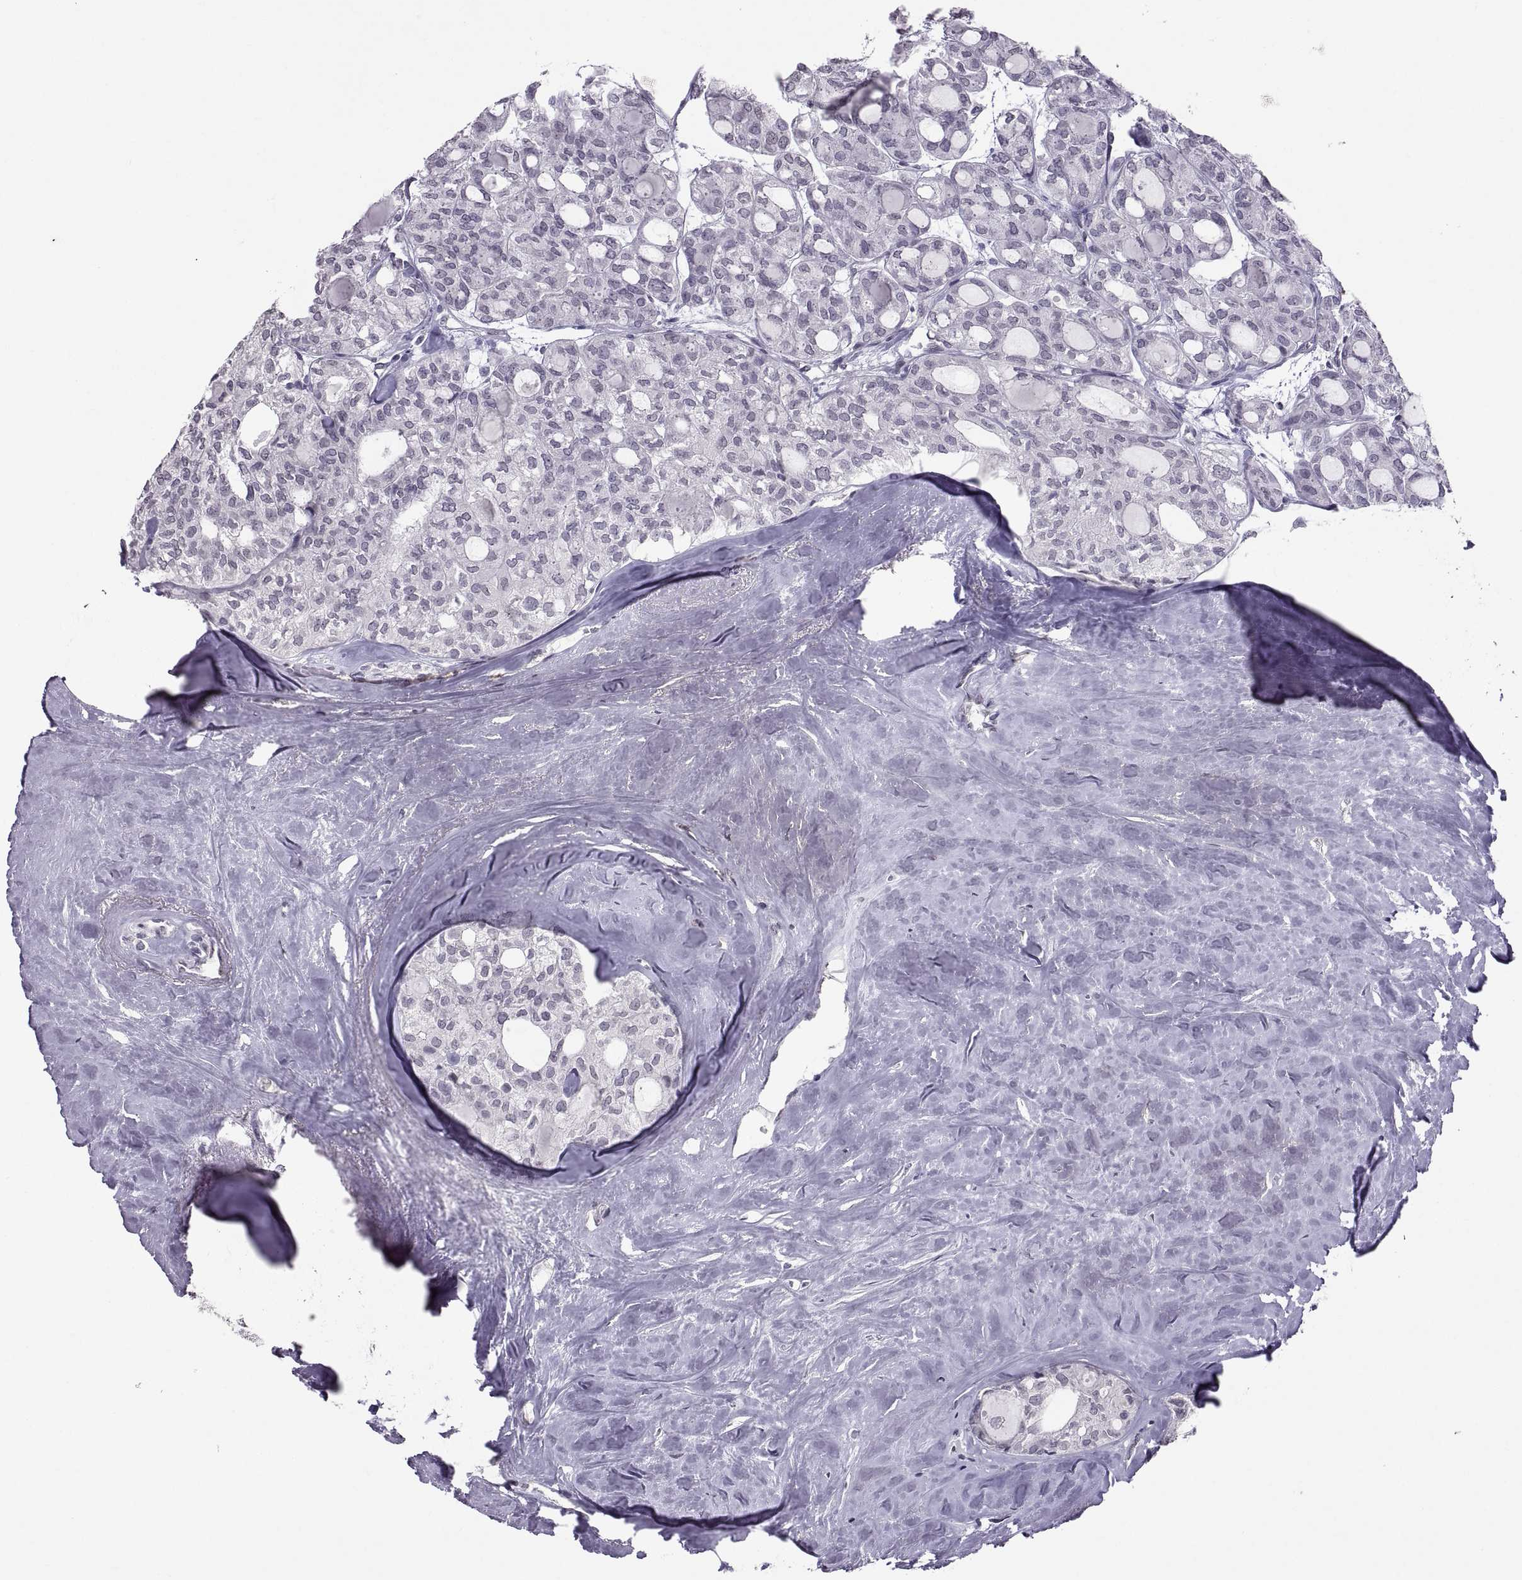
{"staining": {"intensity": "negative", "quantity": "none", "location": "none"}, "tissue": "thyroid cancer", "cell_type": "Tumor cells", "image_type": "cancer", "snomed": [{"axis": "morphology", "description": "Follicular adenoma carcinoma, NOS"}, {"axis": "topography", "description": "Thyroid gland"}], "caption": "There is no significant expression in tumor cells of thyroid follicular adenoma carcinoma.", "gene": "KRT77", "patient": {"sex": "male", "age": 75}}